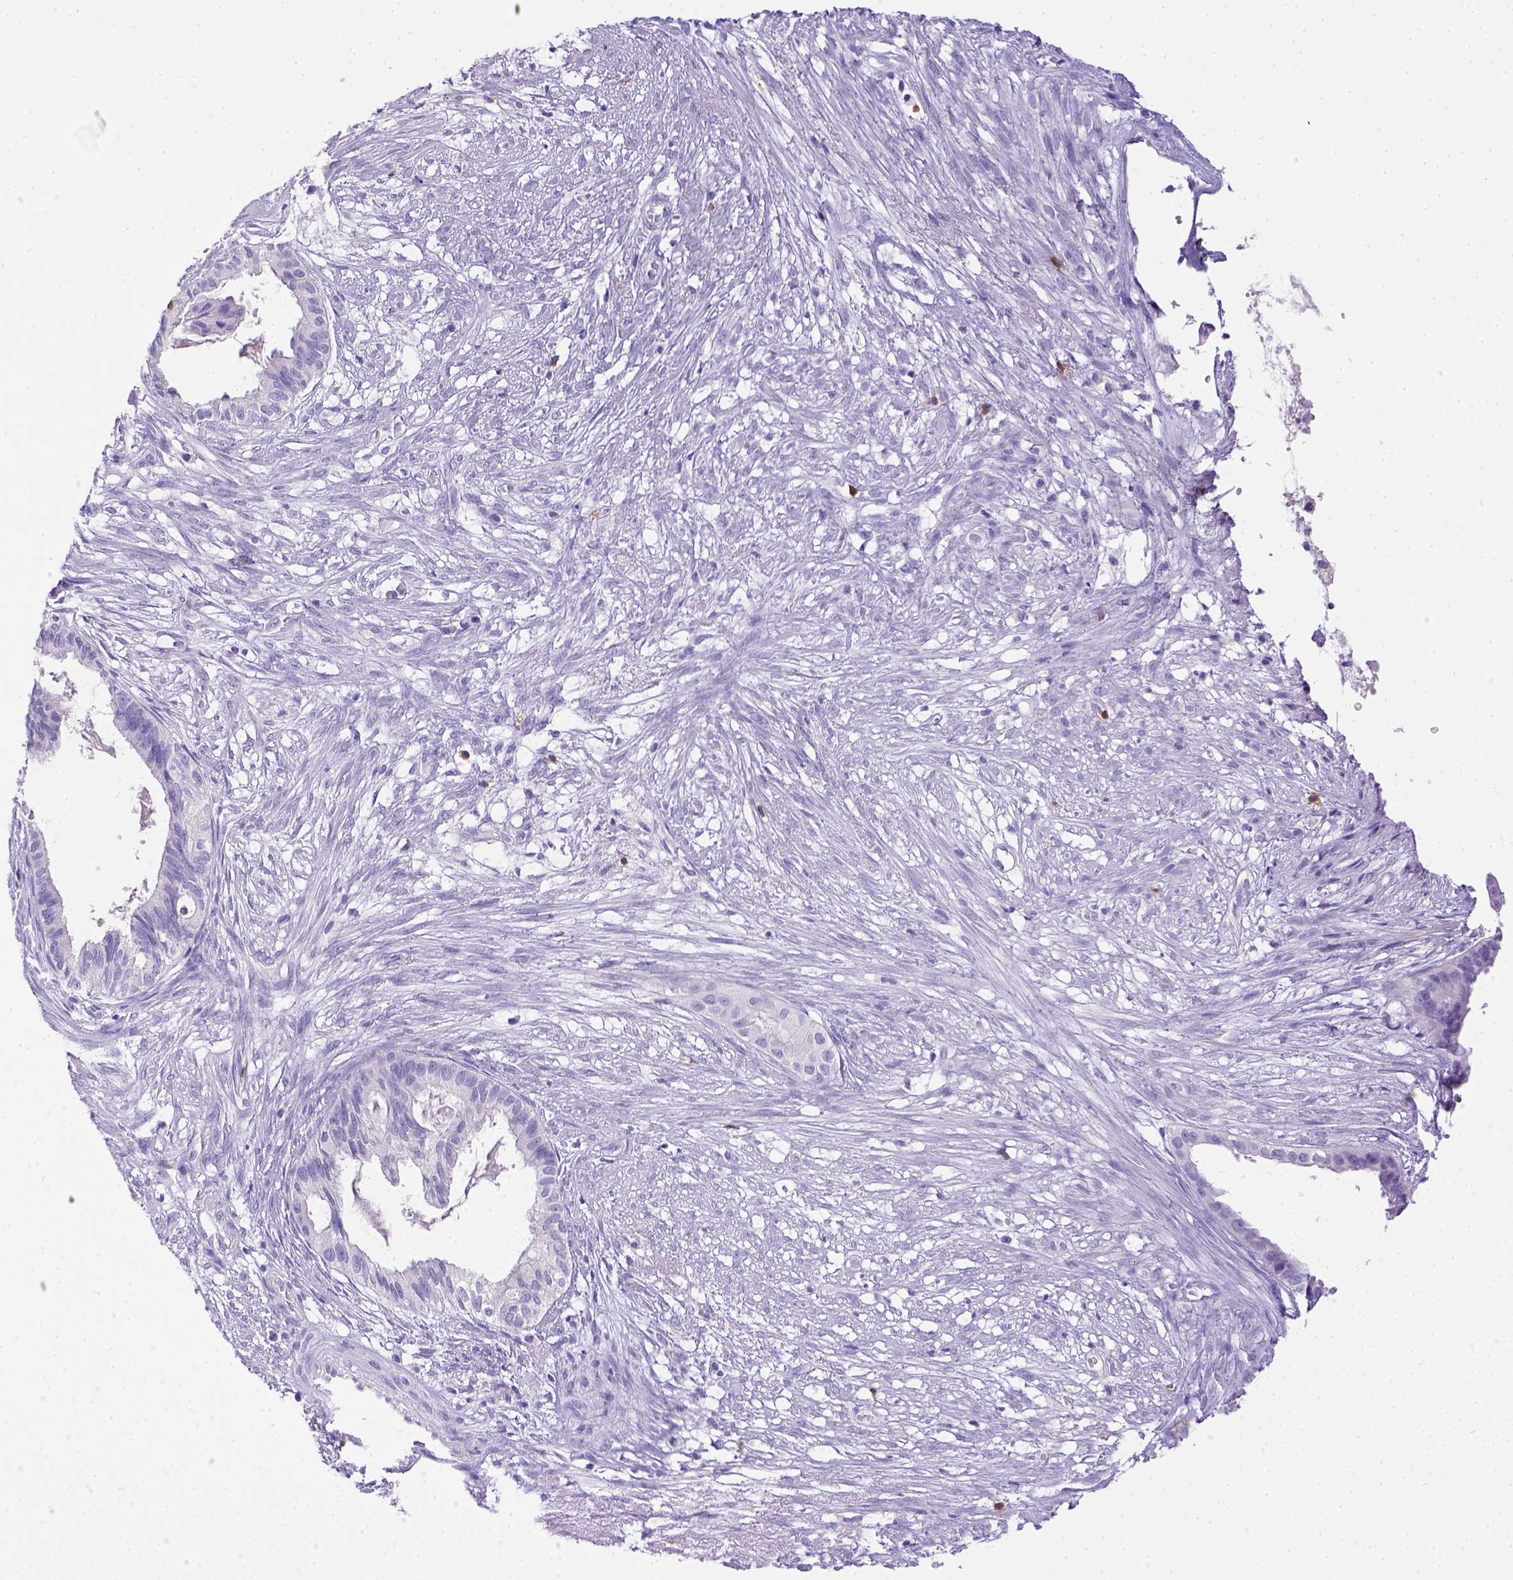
{"staining": {"intensity": "negative", "quantity": "none", "location": "none"}, "tissue": "endometrial cancer", "cell_type": "Tumor cells", "image_type": "cancer", "snomed": [{"axis": "morphology", "description": "Adenocarcinoma, NOS"}, {"axis": "topography", "description": "Endometrium"}], "caption": "IHC of human endometrial cancer (adenocarcinoma) reveals no positivity in tumor cells. (Immunohistochemistry, brightfield microscopy, high magnification).", "gene": "CD3E", "patient": {"sex": "female", "age": 86}}